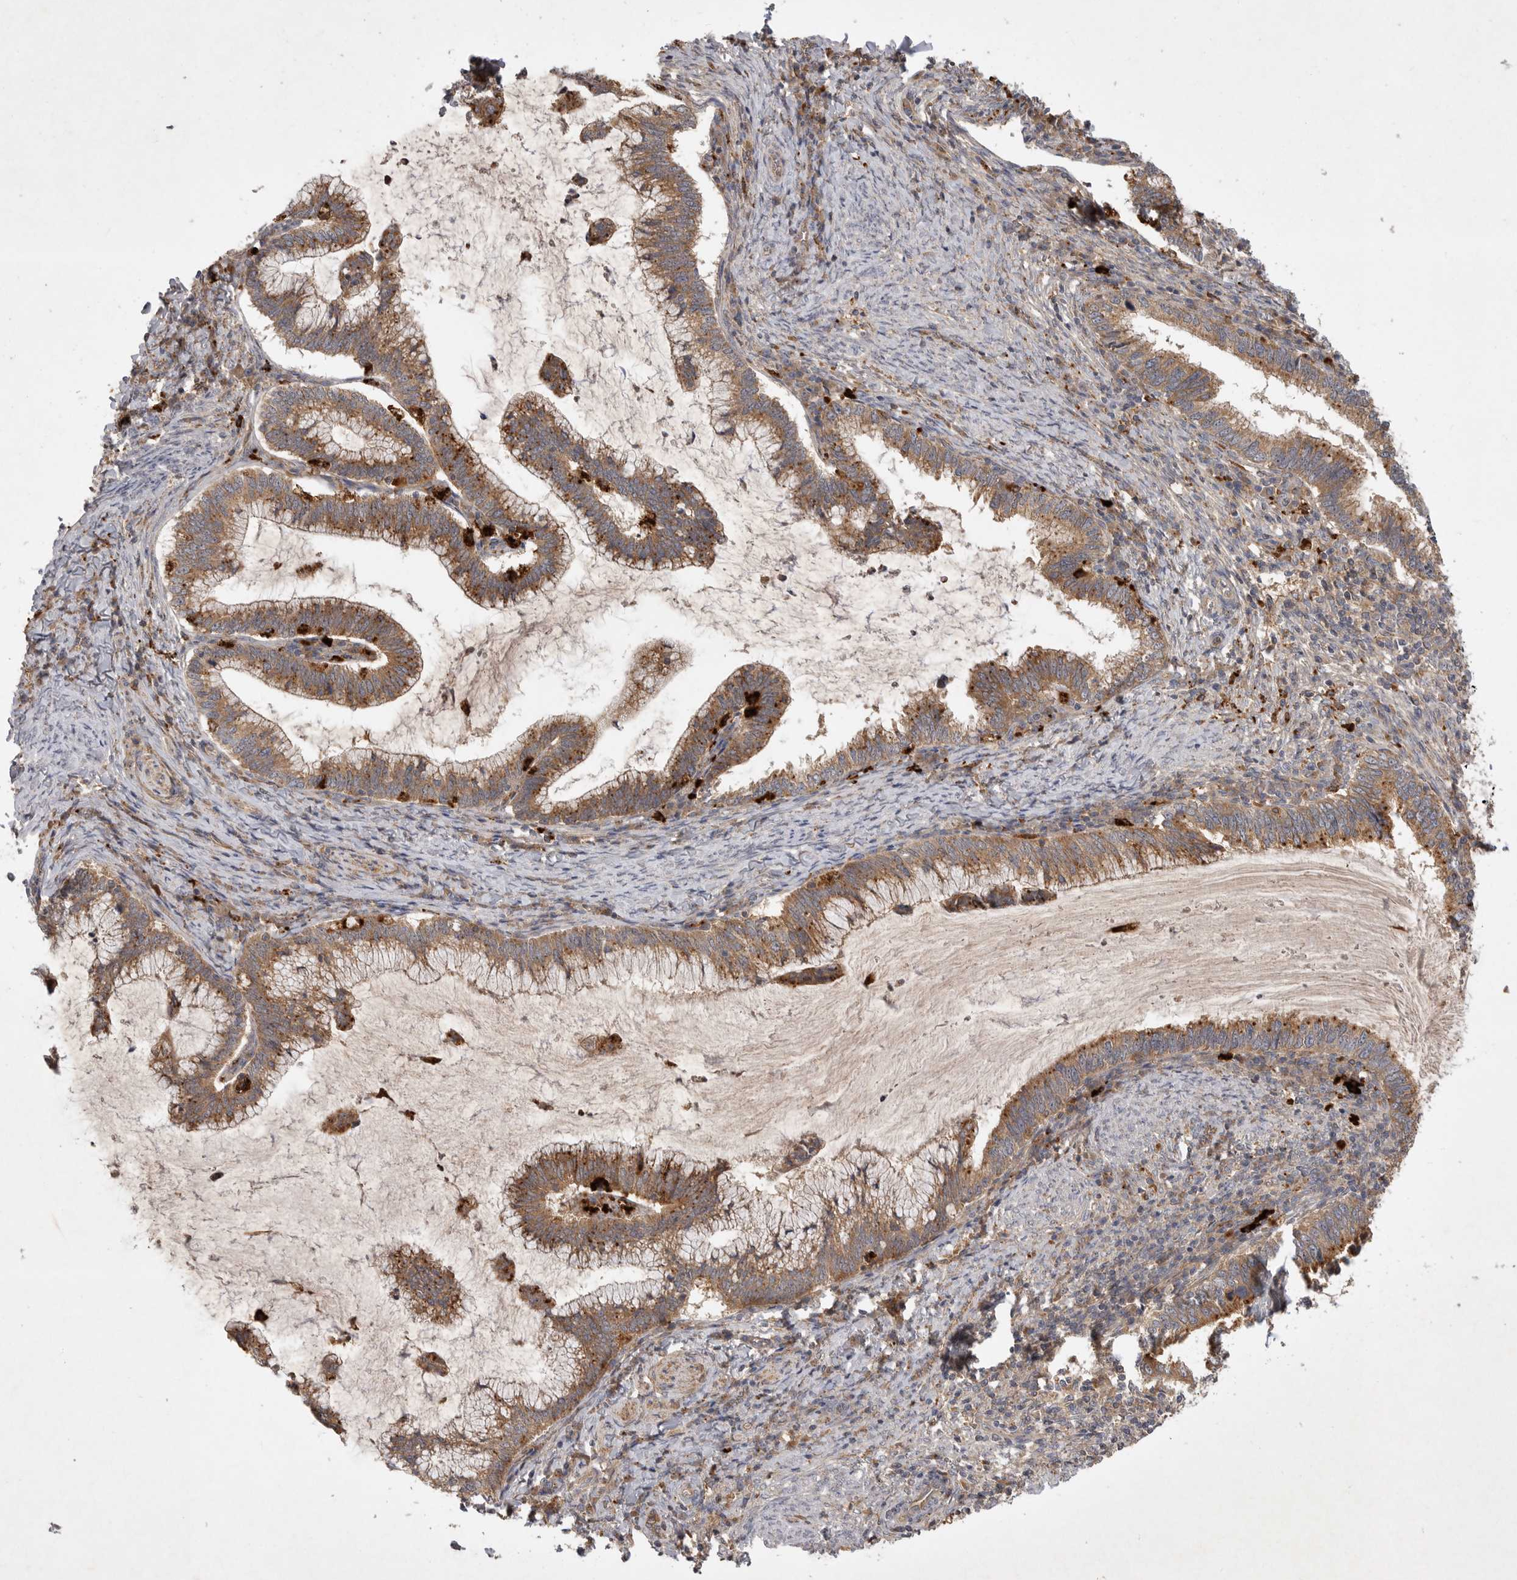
{"staining": {"intensity": "moderate", "quantity": ">75%", "location": "cytoplasmic/membranous"}, "tissue": "cervical cancer", "cell_type": "Tumor cells", "image_type": "cancer", "snomed": [{"axis": "morphology", "description": "Adenocarcinoma, NOS"}, {"axis": "topography", "description": "Cervix"}], "caption": "A micrograph of cervical adenocarcinoma stained for a protein reveals moderate cytoplasmic/membranous brown staining in tumor cells. (DAB IHC, brown staining for protein, blue staining for nuclei).", "gene": "ZNF232", "patient": {"sex": "female", "age": 36}}